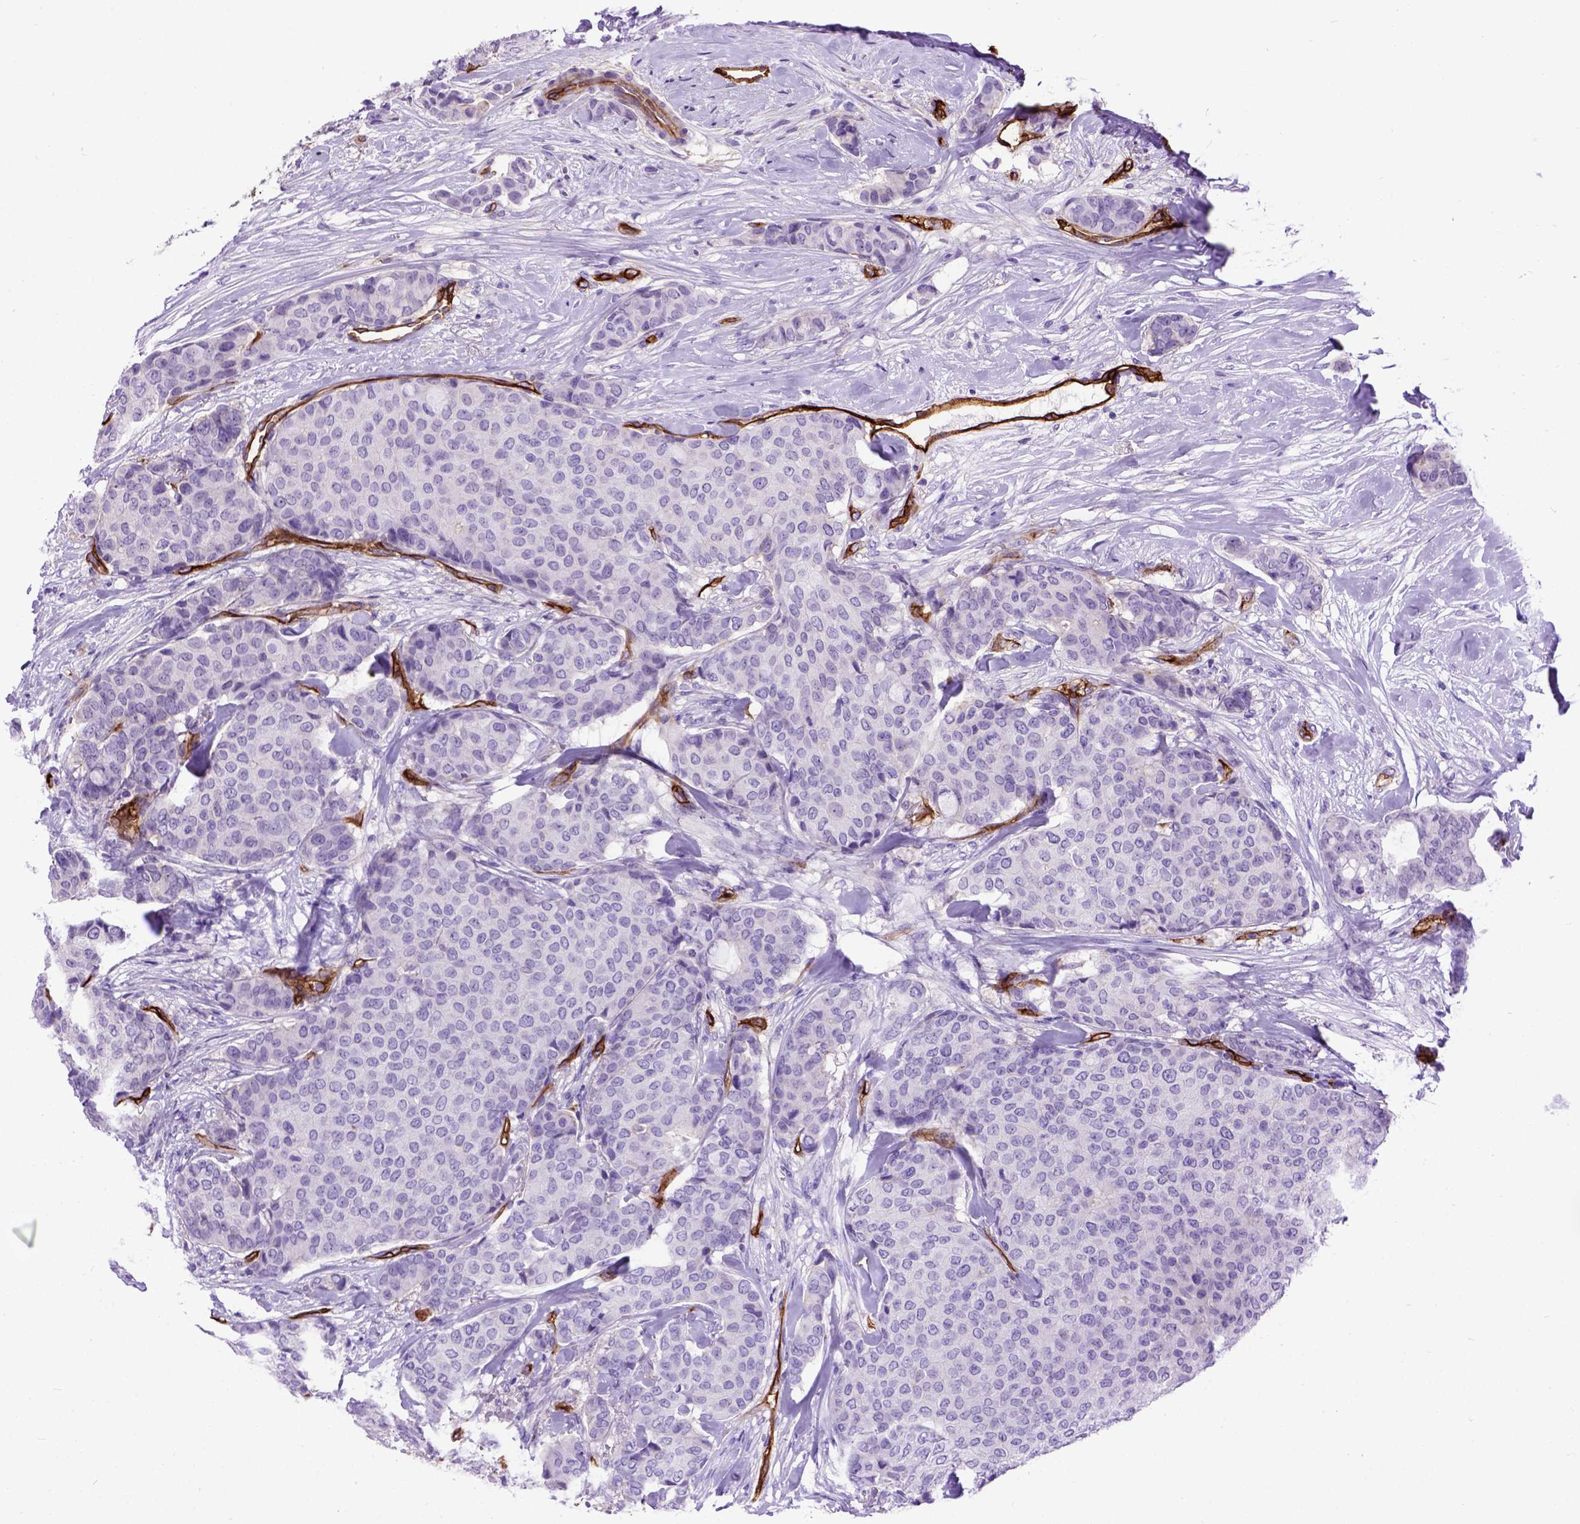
{"staining": {"intensity": "negative", "quantity": "none", "location": "none"}, "tissue": "breast cancer", "cell_type": "Tumor cells", "image_type": "cancer", "snomed": [{"axis": "morphology", "description": "Duct carcinoma"}, {"axis": "topography", "description": "Breast"}], "caption": "There is no significant staining in tumor cells of breast cancer (invasive ductal carcinoma).", "gene": "ENG", "patient": {"sex": "female", "age": 75}}